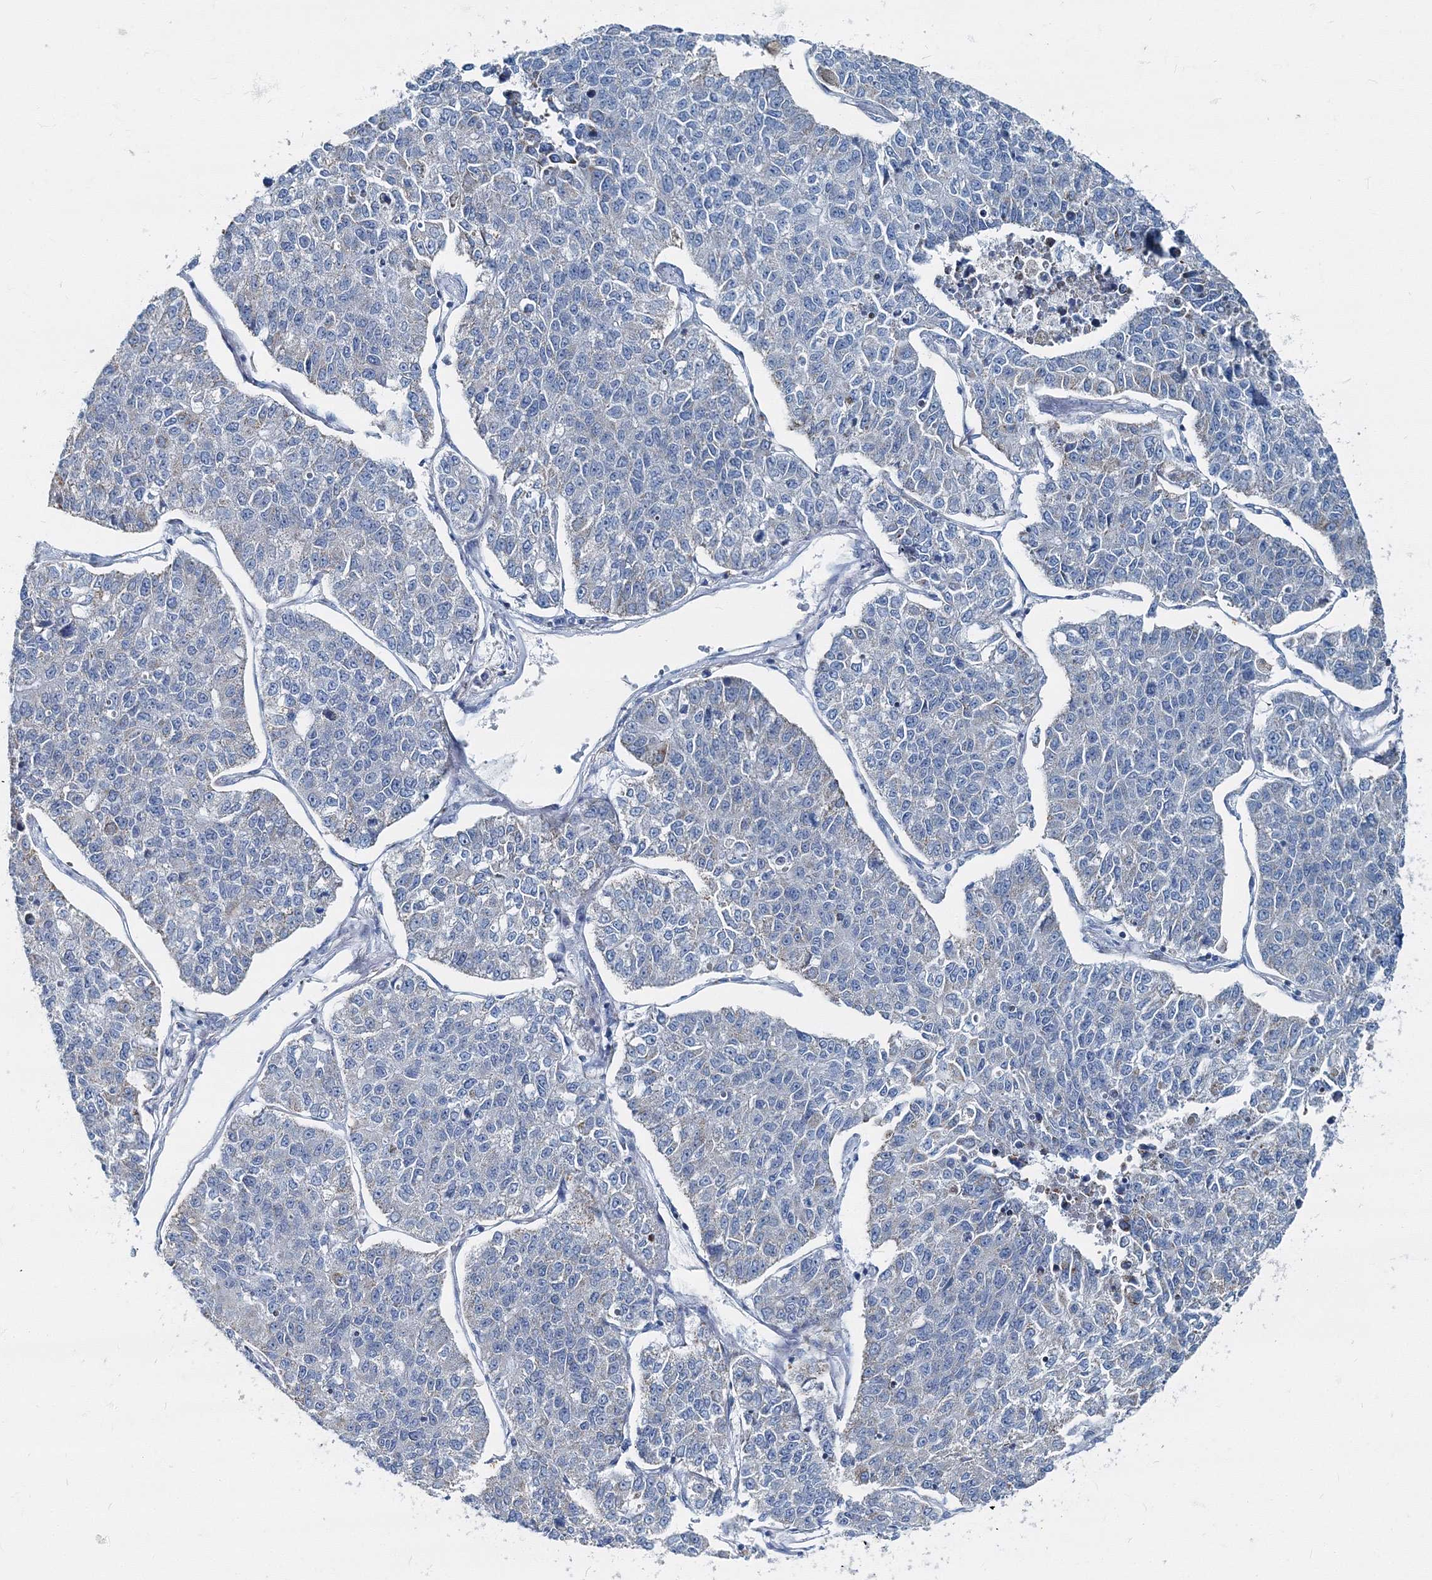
{"staining": {"intensity": "negative", "quantity": "none", "location": "none"}, "tissue": "lung cancer", "cell_type": "Tumor cells", "image_type": "cancer", "snomed": [{"axis": "morphology", "description": "Adenocarcinoma, NOS"}, {"axis": "topography", "description": "Lung"}], "caption": "IHC photomicrograph of human lung cancer (adenocarcinoma) stained for a protein (brown), which shows no staining in tumor cells.", "gene": "GABARAPL2", "patient": {"sex": "male", "age": 49}}